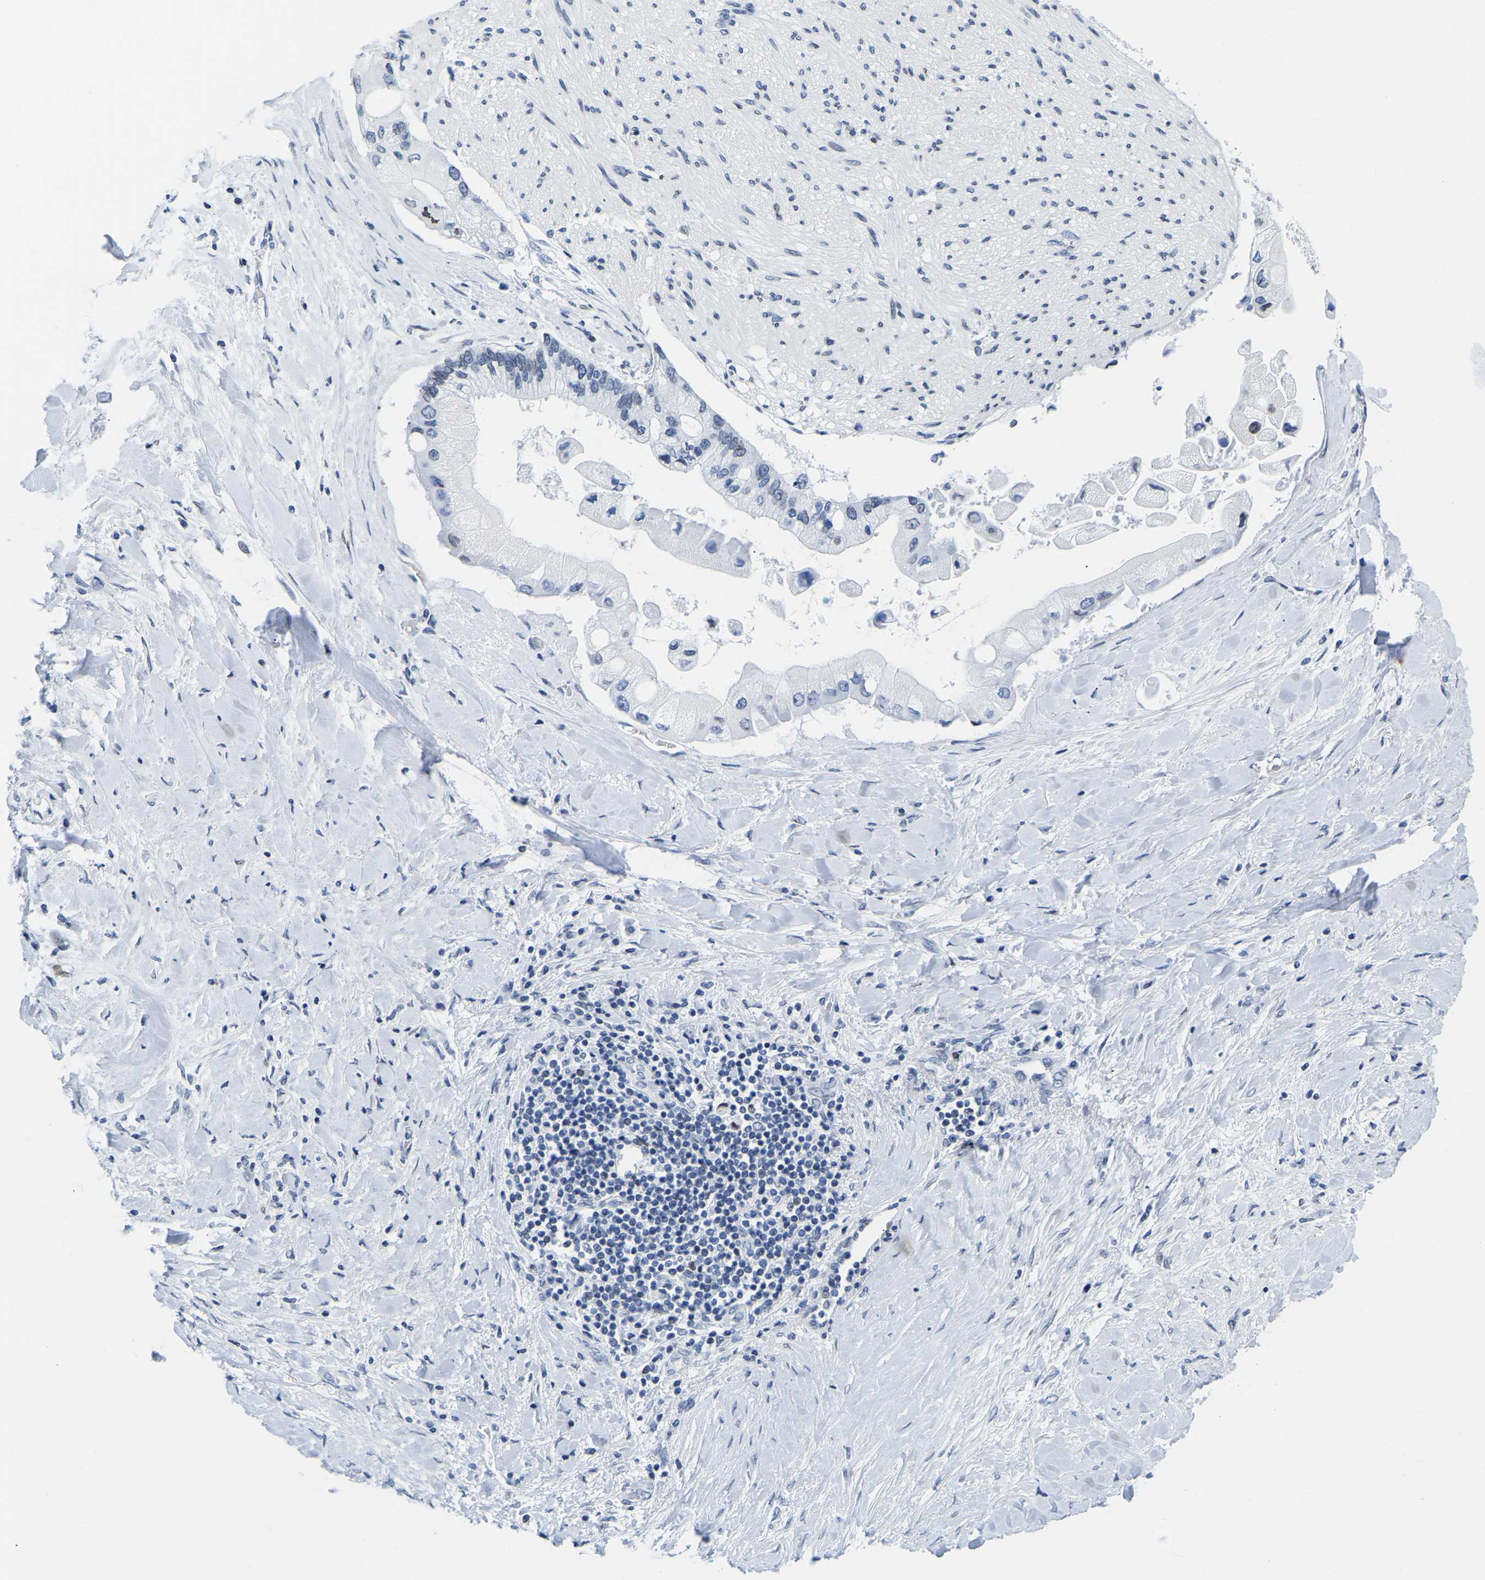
{"staining": {"intensity": "negative", "quantity": "none", "location": "none"}, "tissue": "liver cancer", "cell_type": "Tumor cells", "image_type": "cancer", "snomed": [{"axis": "morphology", "description": "Cholangiocarcinoma"}, {"axis": "topography", "description": "Liver"}], "caption": "Immunohistochemical staining of liver cancer (cholangiocarcinoma) exhibits no significant staining in tumor cells.", "gene": "UPK3A", "patient": {"sex": "male", "age": 50}}